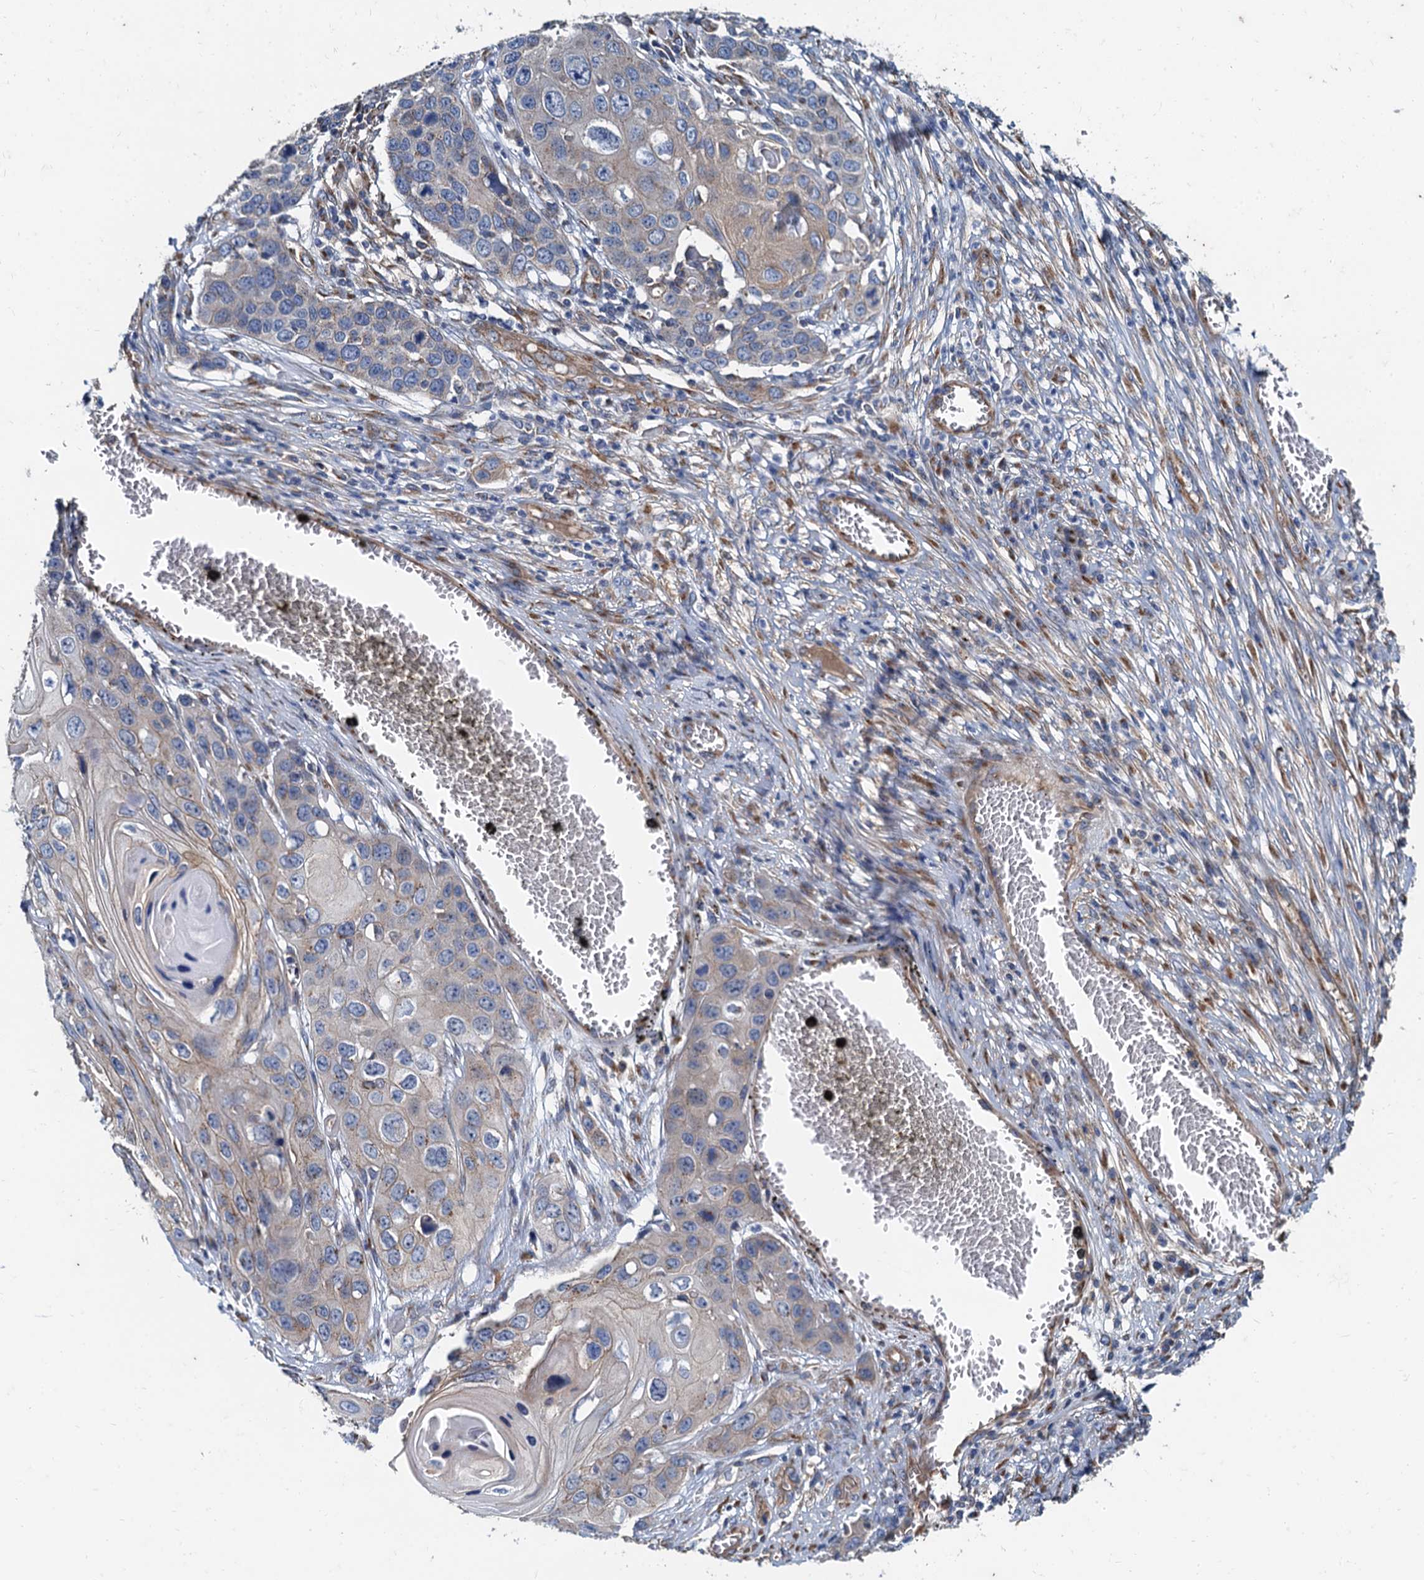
{"staining": {"intensity": "weak", "quantity": "<25%", "location": "cytoplasmic/membranous"}, "tissue": "skin cancer", "cell_type": "Tumor cells", "image_type": "cancer", "snomed": [{"axis": "morphology", "description": "Squamous cell carcinoma, NOS"}, {"axis": "topography", "description": "Skin"}], "caption": "A micrograph of human skin cancer (squamous cell carcinoma) is negative for staining in tumor cells. Nuclei are stained in blue.", "gene": "NGRN", "patient": {"sex": "male", "age": 55}}